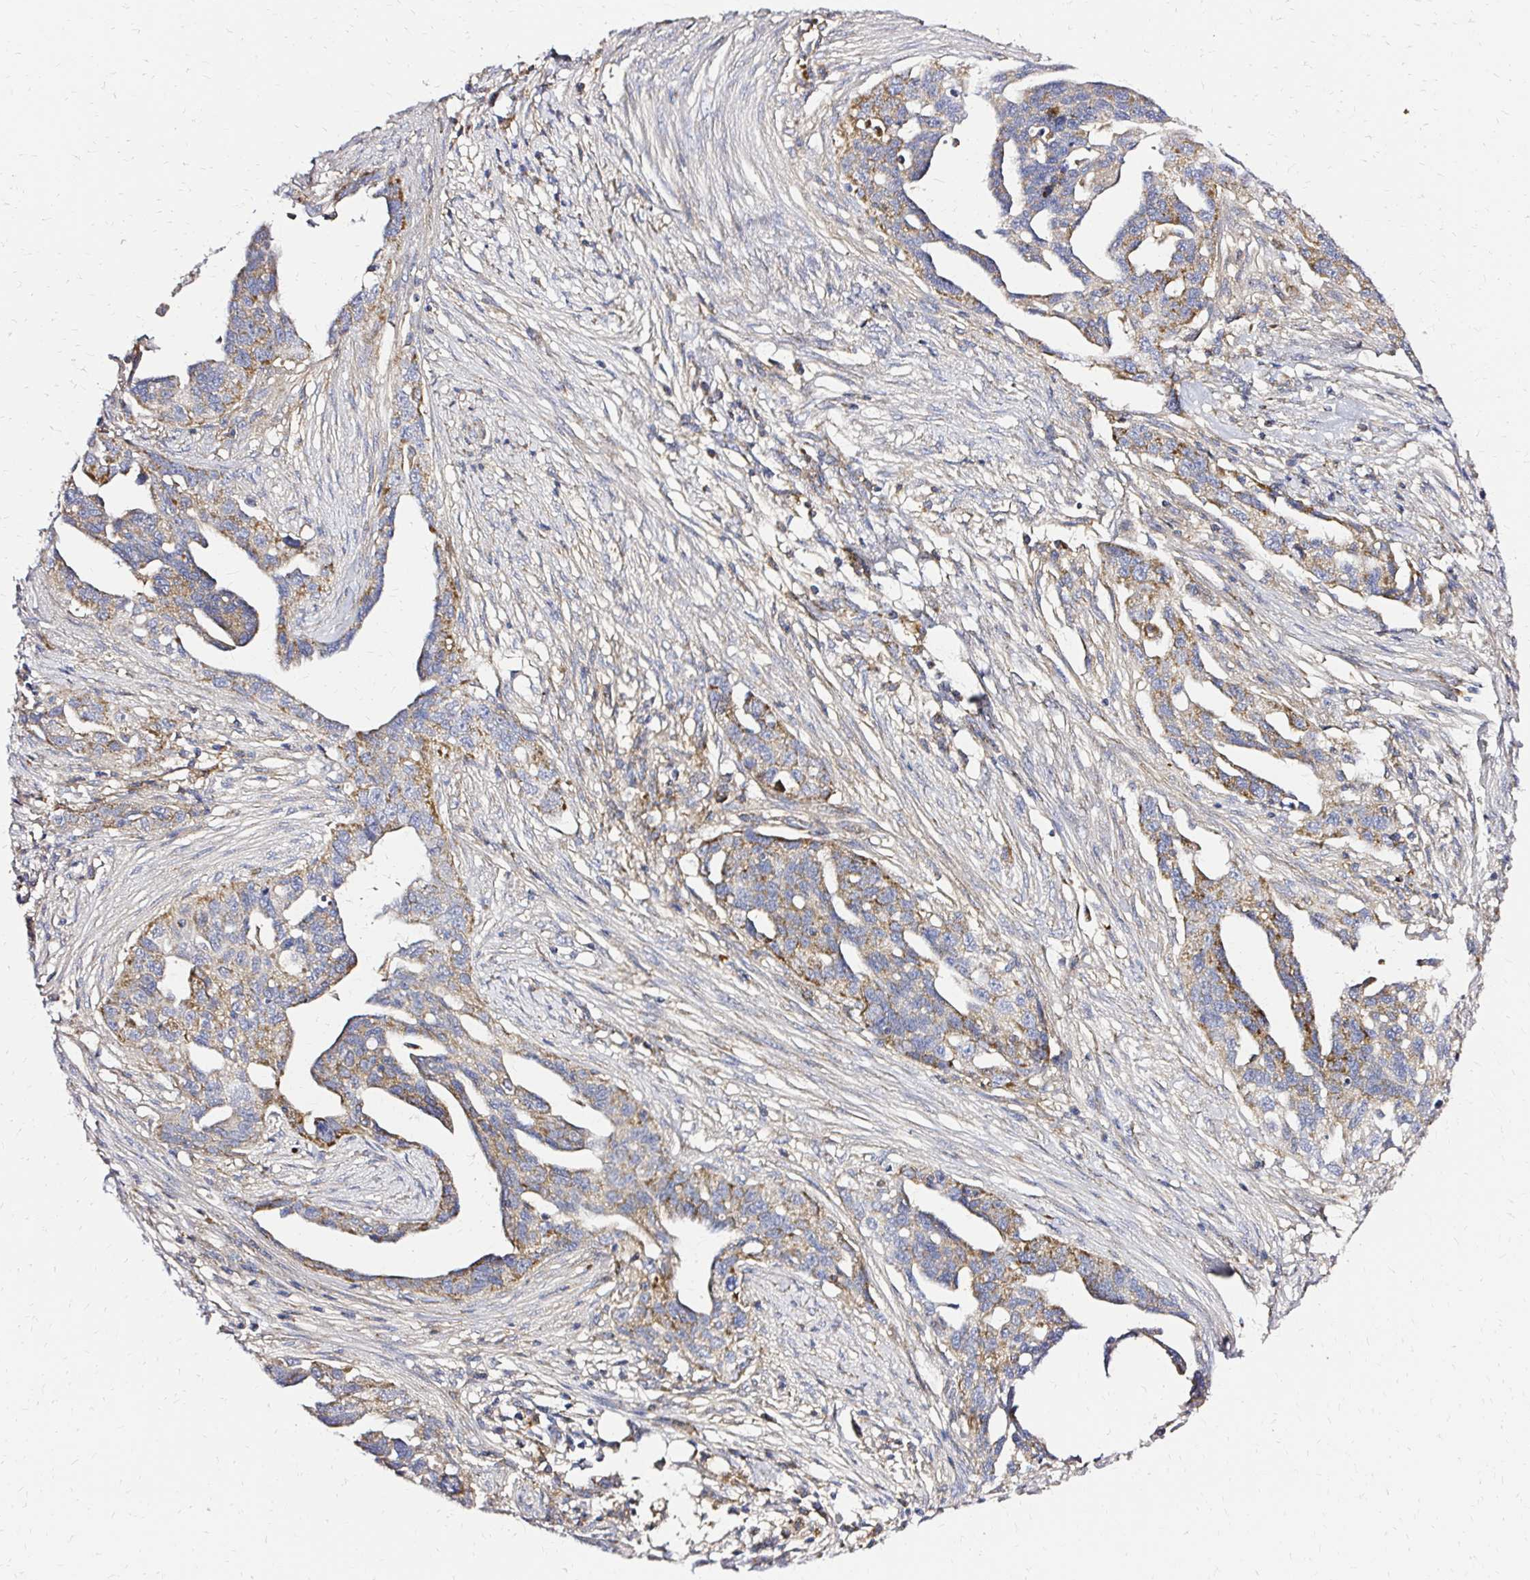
{"staining": {"intensity": "moderate", "quantity": "25%-75%", "location": "cytoplasmic/membranous"}, "tissue": "ovarian cancer", "cell_type": "Tumor cells", "image_type": "cancer", "snomed": [{"axis": "morphology", "description": "Carcinoma, endometroid"}, {"axis": "morphology", "description": "Cystadenocarcinoma, serous, NOS"}, {"axis": "topography", "description": "Ovary"}], "caption": "A photomicrograph showing moderate cytoplasmic/membranous staining in approximately 25%-75% of tumor cells in ovarian endometroid carcinoma, as visualized by brown immunohistochemical staining.", "gene": "MRPL13", "patient": {"sex": "female", "age": 45}}